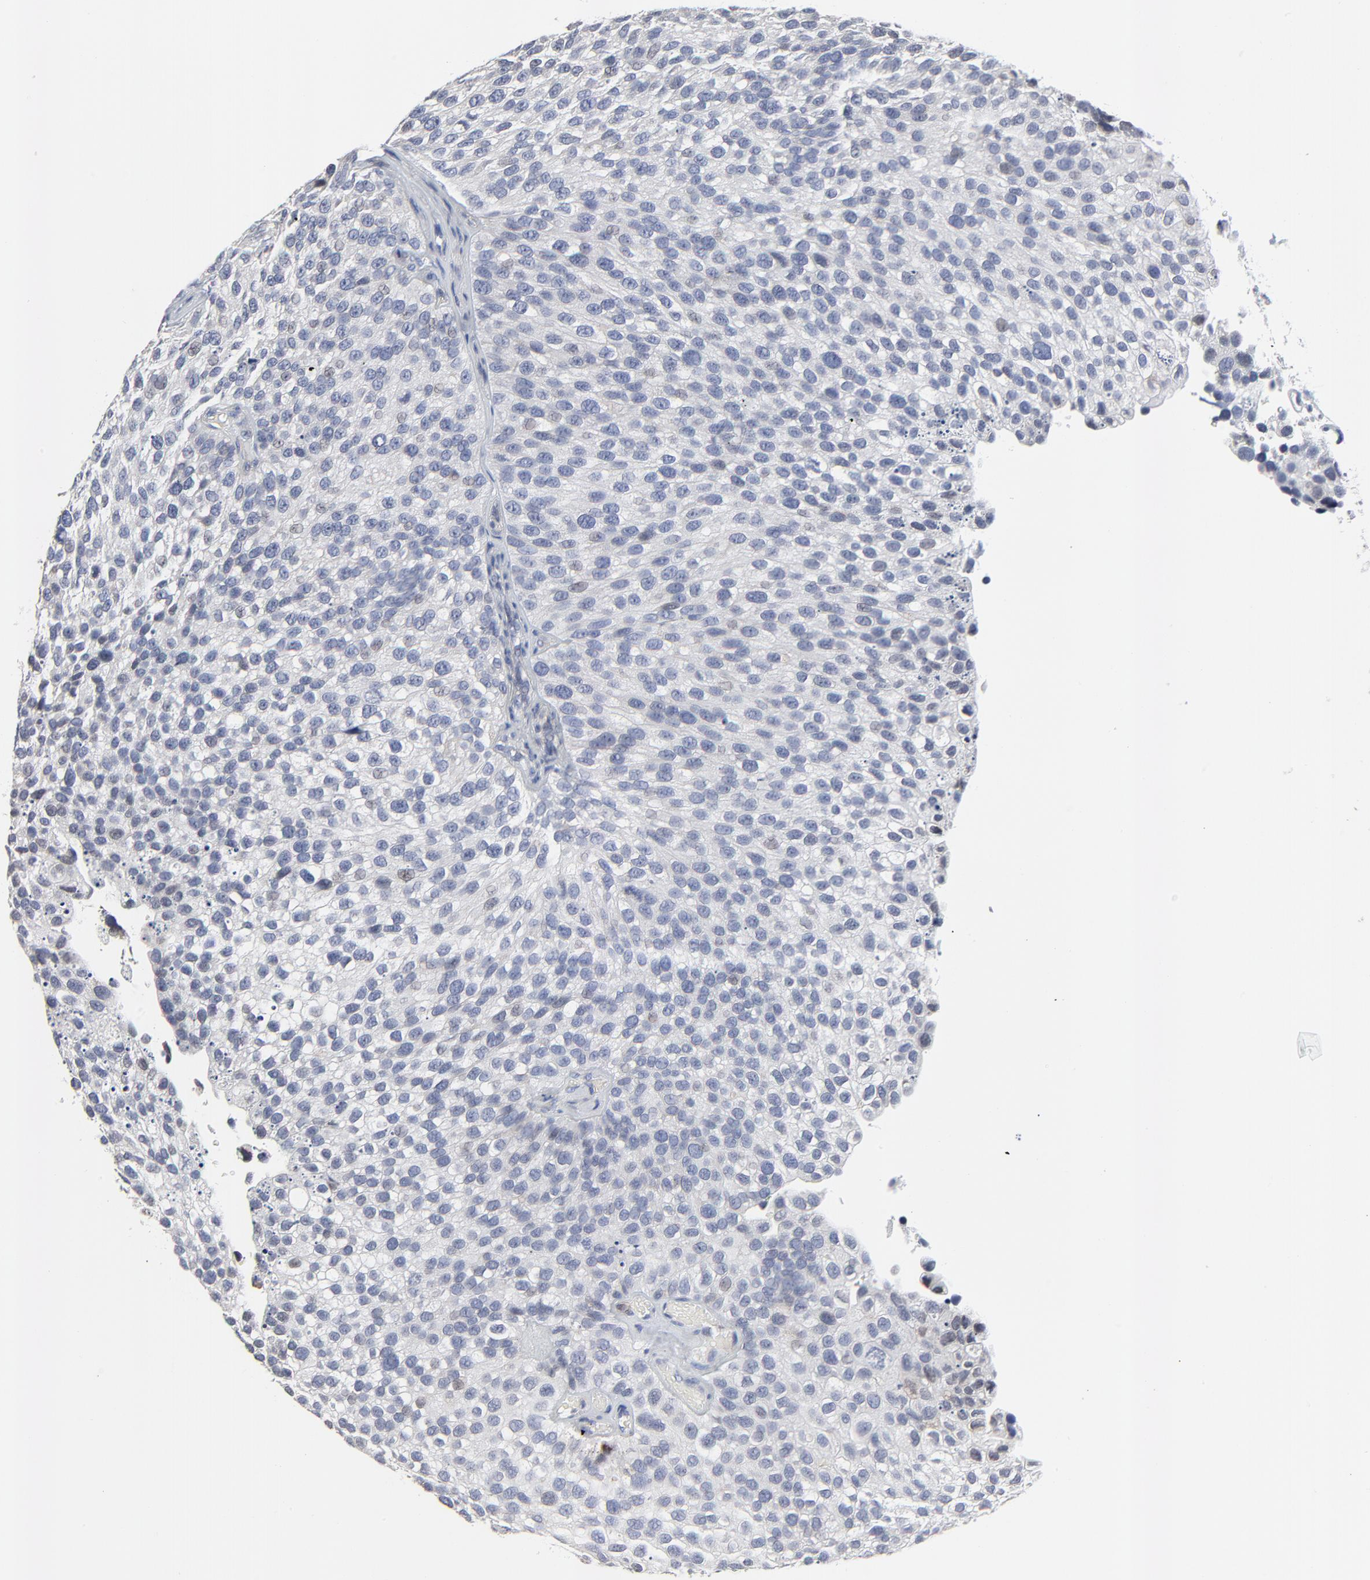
{"staining": {"intensity": "negative", "quantity": "none", "location": "none"}, "tissue": "urothelial cancer", "cell_type": "Tumor cells", "image_type": "cancer", "snomed": [{"axis": "morphology", "description": "Urothelial carcinoma, High grade"}, {"axis": "topography", "description": "Urinary bladder"}], "caption": "Immunohistochemical staining of human urothelial cancer exhibits no significant staining in tumor cells.", "gene": "NLGN3", "patient": {"sex": "male", "age": 72}}